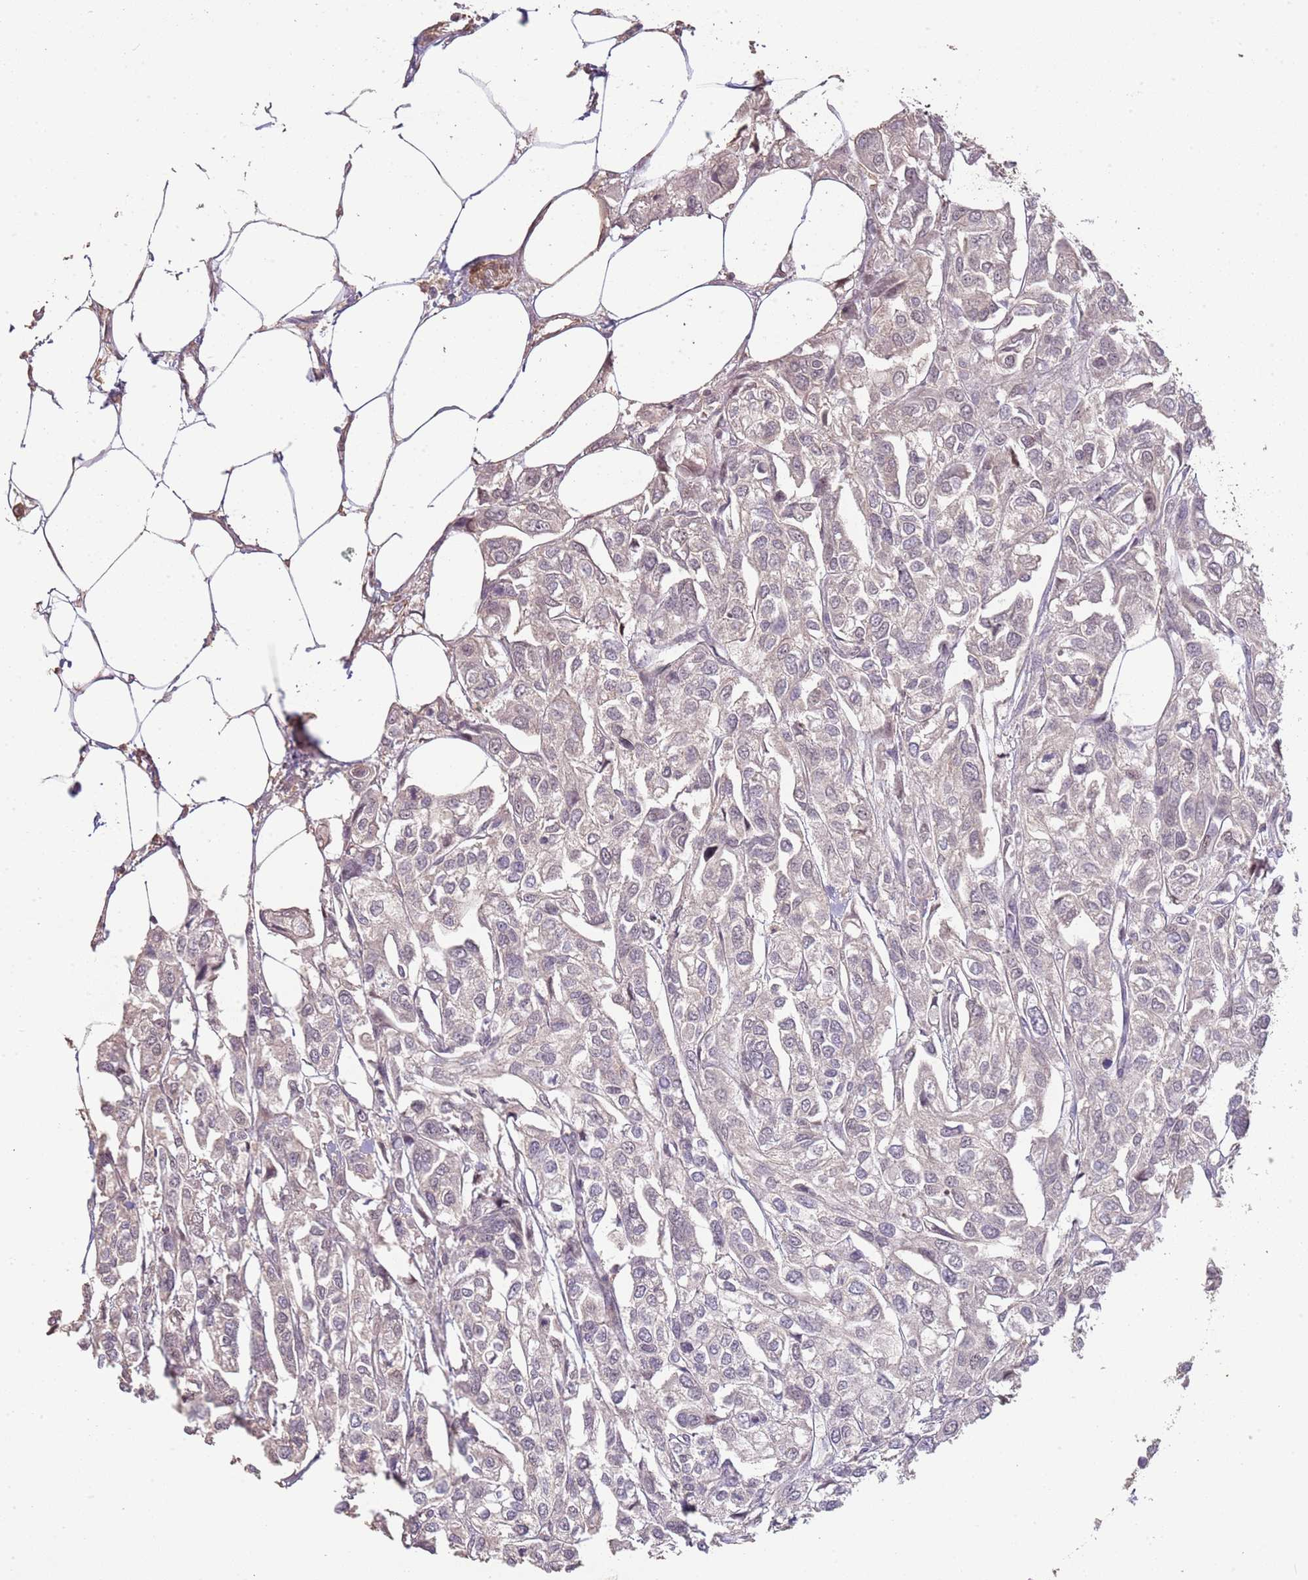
{"staining": {"intensity": "negative", "quantity": "none", "location": "none"}, "tissue": "urothelial cancer", "cell_type": "Tumor cells", "image_type": "cancer", "snomed": [{"axis": "morphology", "description": "Urothelial carcinoma, High grade"}, {"axis": "topography", "description": "Urinary bladder"}], "caption": "Immunohistochemical staining of high-grade urothelial carcinoma demonstrates no significant positivity in tumor cells. (Immunohistochemistry, brightfield microscopy, high magnification).", "gene": "ADTRP", "patient": {"sex": "male", "age": 67}}